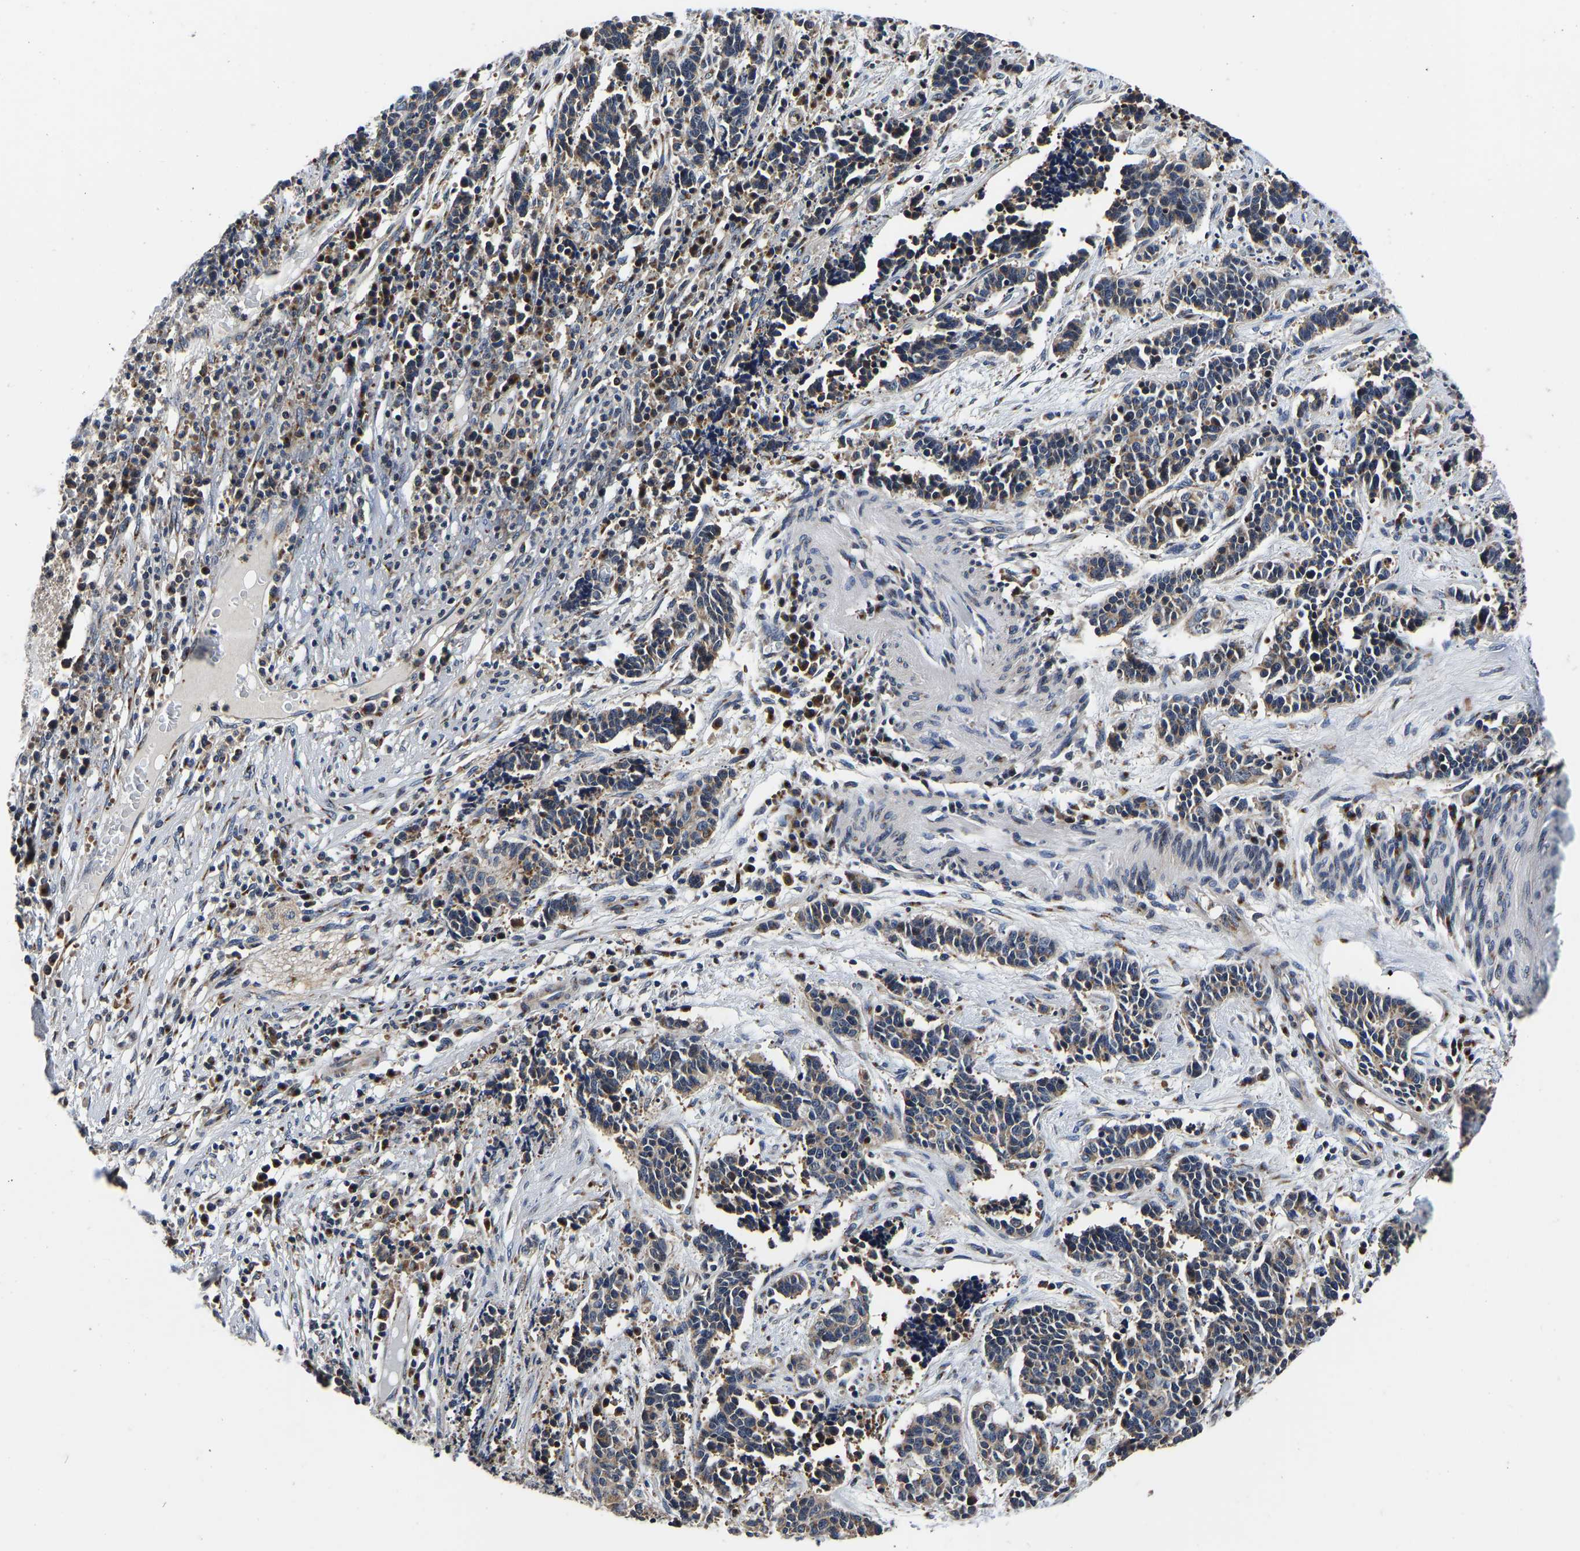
{"staining": {"intensity": "moderate", "quantity": ">75%", "location": "cytoplasmic/membranous"}, "tissue": "cervical cancer", "cell_type": "Tumor cells", "image_type": "cancer", "snomed": [{"axis": "morphology", "description": "Squamous cell carcinoma, NOS"}, {"axis": "topography", "description": "Cervix"}], "caption": "Cervical cancer tissue exhibits moderate cytoplasmic/membranous expression in about >75% of tumor cells, visualized by immunohistochemistry. The protein of interest is stained brown, and the nuclei are stained in blue (DAB (3,3'-diaminobenzidine) IHC with brightfield microscopy, high magnification).", "gene": "RABAC1", "patient": {"sex": "female", "age": 35}}